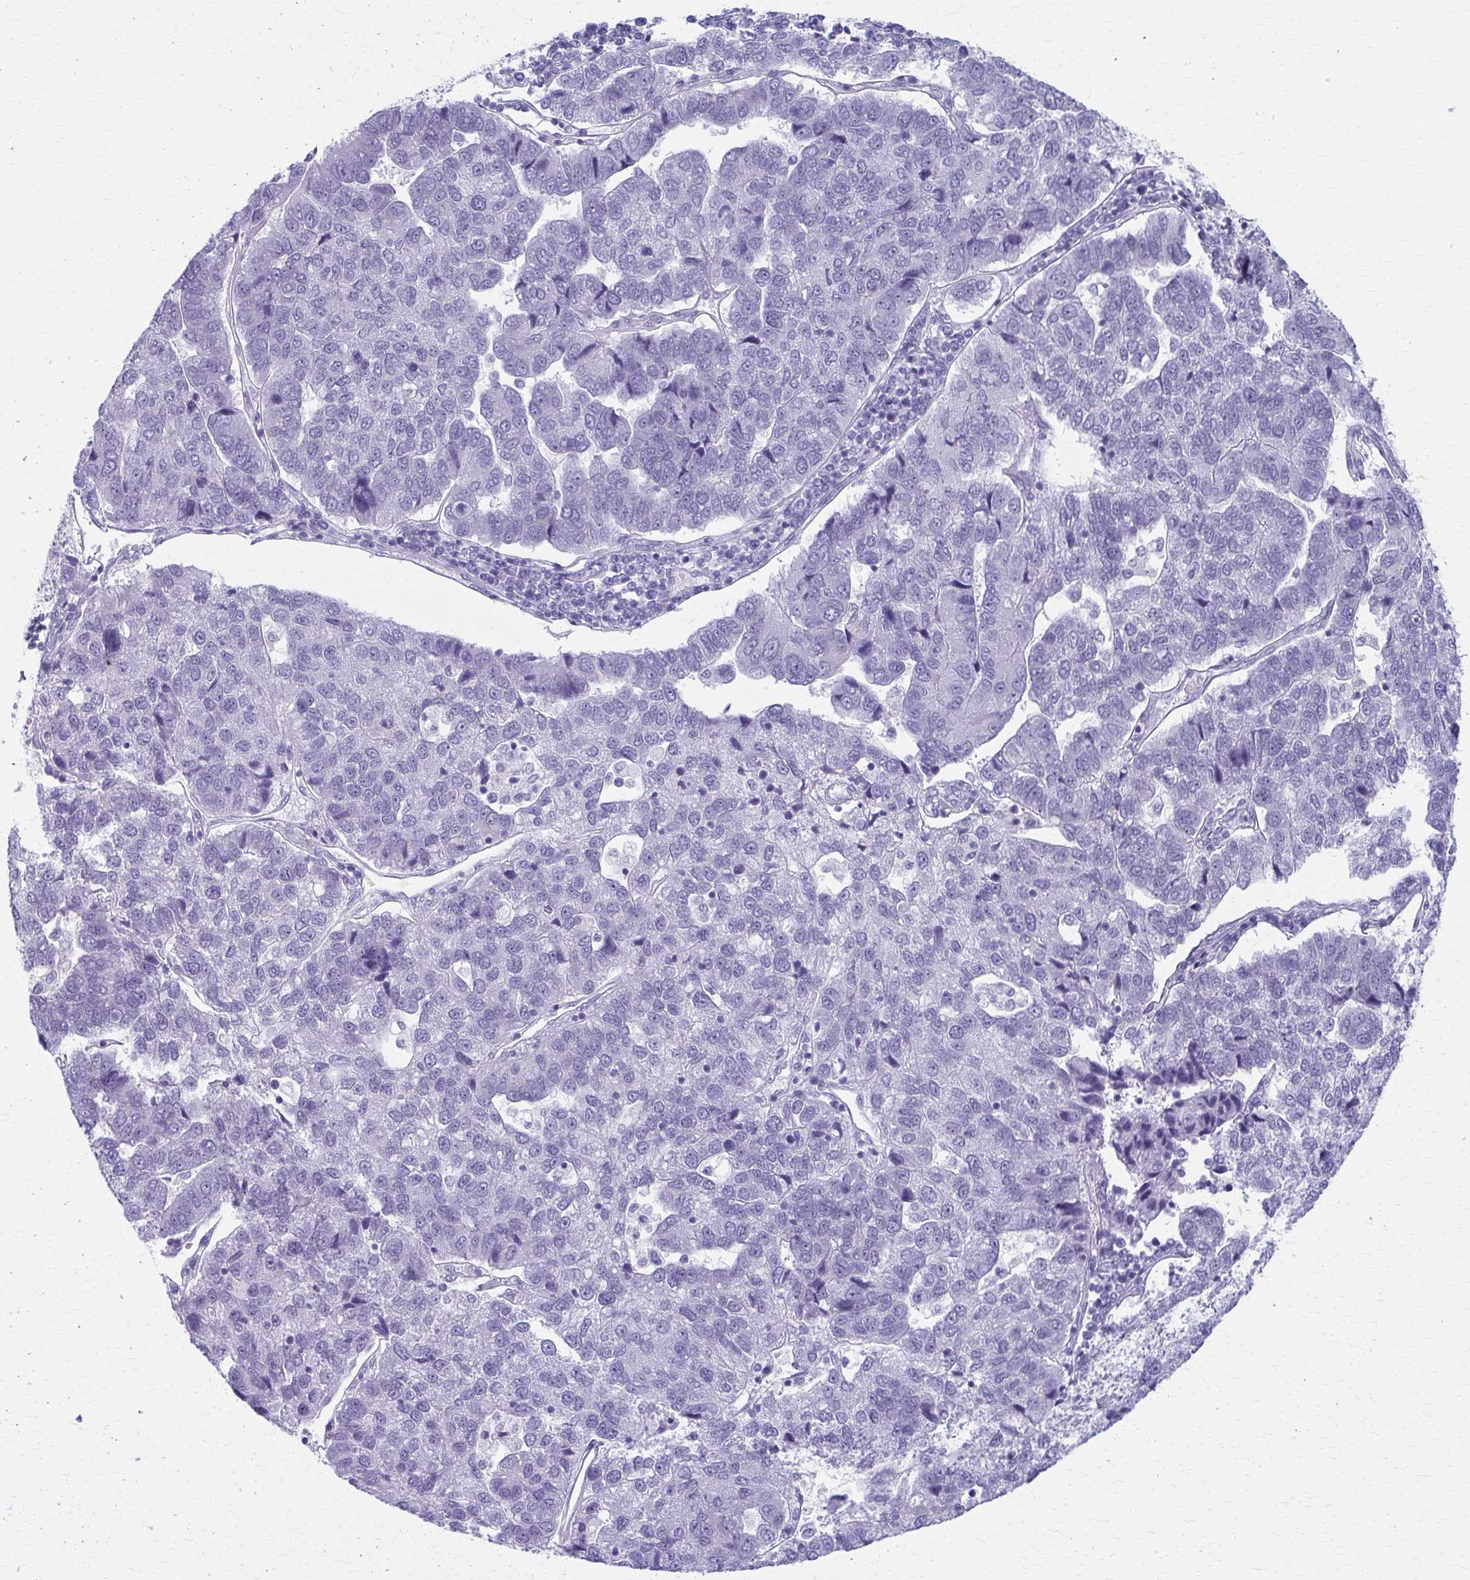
{"staining": {"intensity": "negative", "quantity": "none", "location": "none"}, "tissue": "pancreatic cancer", "cell_type": "Tumor cells", "image_type": "cancer", "snomed": [{"axis": "morphology", "description": "Adenocarcinoma, NOS"}, {"axis": "topography", "description": "Pancreas"}], "caption": "IHC micrograph of human adenocarcinoma (pancreatic) stained for a protein (brown), which demonstrates no expression in tumor cells.", "gene": "SCLY", "patient": {"sex": "female", "age": 61}}